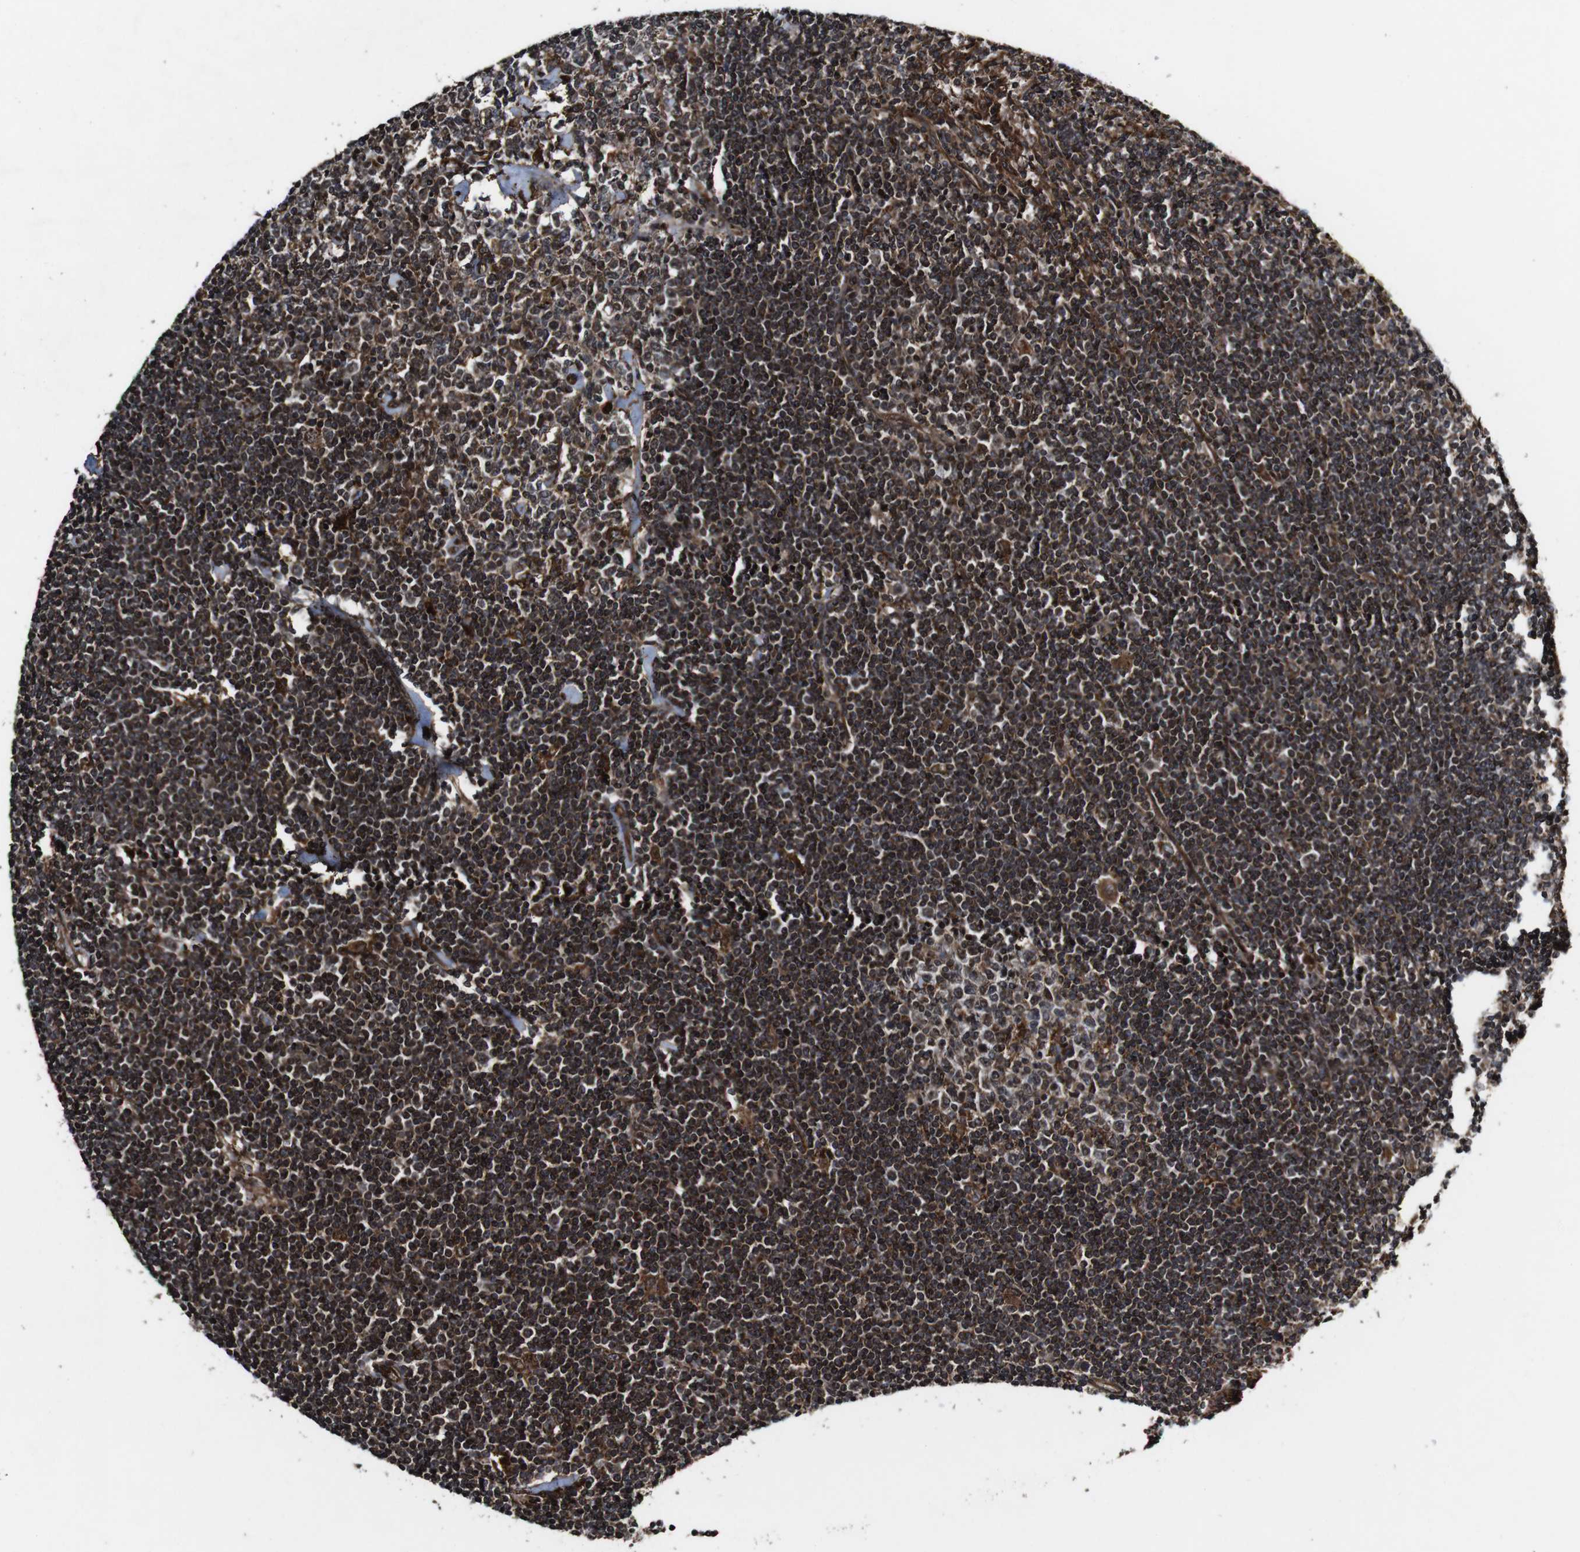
{"staining": {"intensity": "strong", "quantity": ">75%", "location": "cytoplasmic/membranous"}, "tissue": "lymphoma", "cell_type": "Tumor cells", "image_type": "cancer", "snomed": [{"axis": "morphology", "description": "Malignant lymphoma, non-Hodgkin's type, Low grade"}, {"axis": "topography", "description": "Spleen"}], "caption": "Strong cytoplasmic/membranous protein staining is present in about >75% of tumor cells in lymphoma. The staining was performed using DAB to visualize the protein expression in brown, while the nuclei were stained in blue with hematoxylin (Magnification: 20x).", "gene": "BTN3A3", "patient": {"sex": "male", "age": 76}}